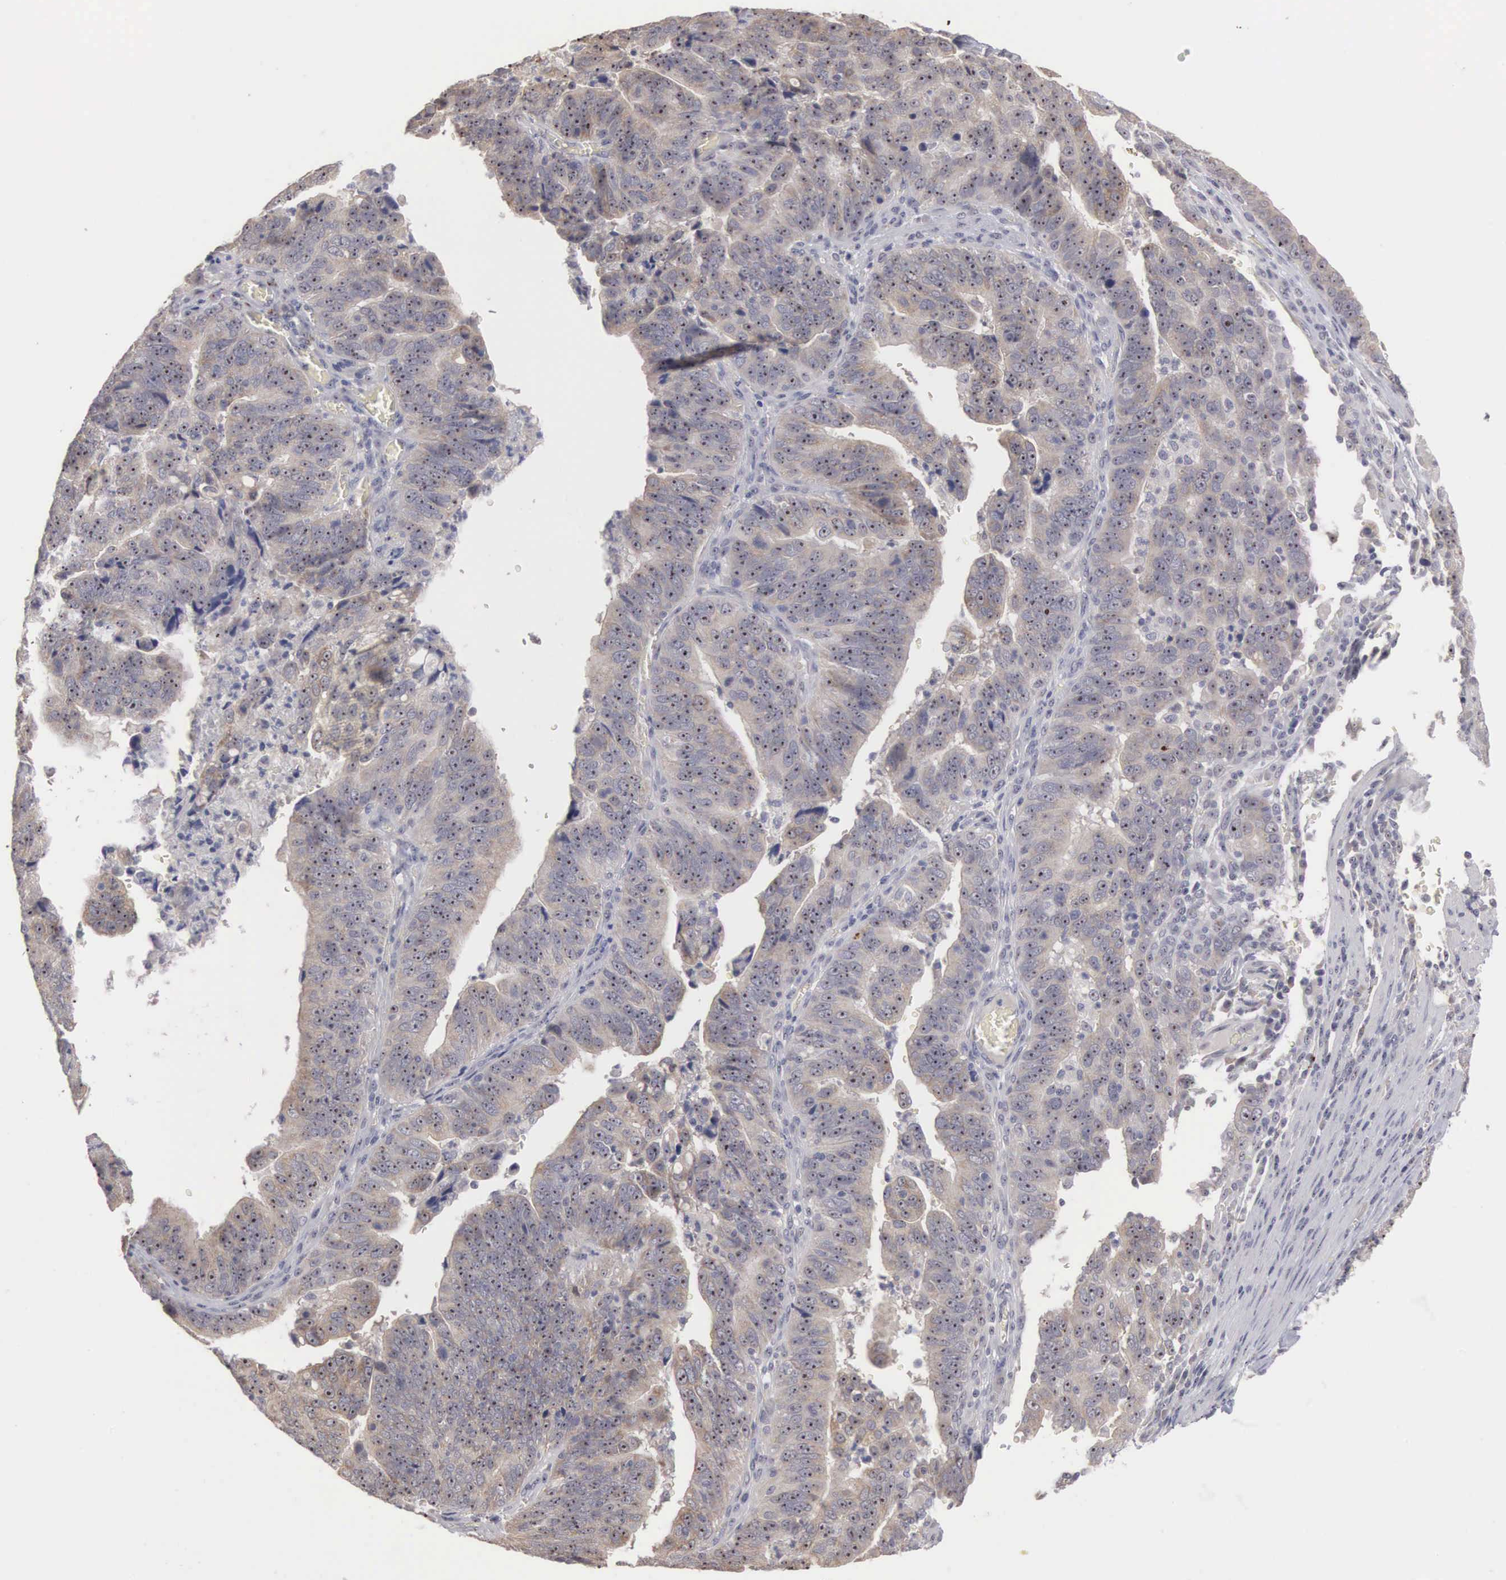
{"staining": {"intensity": "weak", "quantity": ">75%", "location": "cytoplasmic/membranous,nuclear"}, "tissue": "stomach cancer", "cell_type": "Tumor cells", "image_type": "cancer", "snomed": [{"axis": "morphology", "description": "Adenocarcinoma, NOS"}, {"axis": "topography", "description": "Stomach, upper"}], "caption": "Protein staining of stomach cancer (adenocarcinoma) tissue reveals weak cytoplasmic/membranous and nuclear staining in approximately >75% of tumor cells.", "gene": "AMN", "patient": {"sex": "female", "age": 50}}